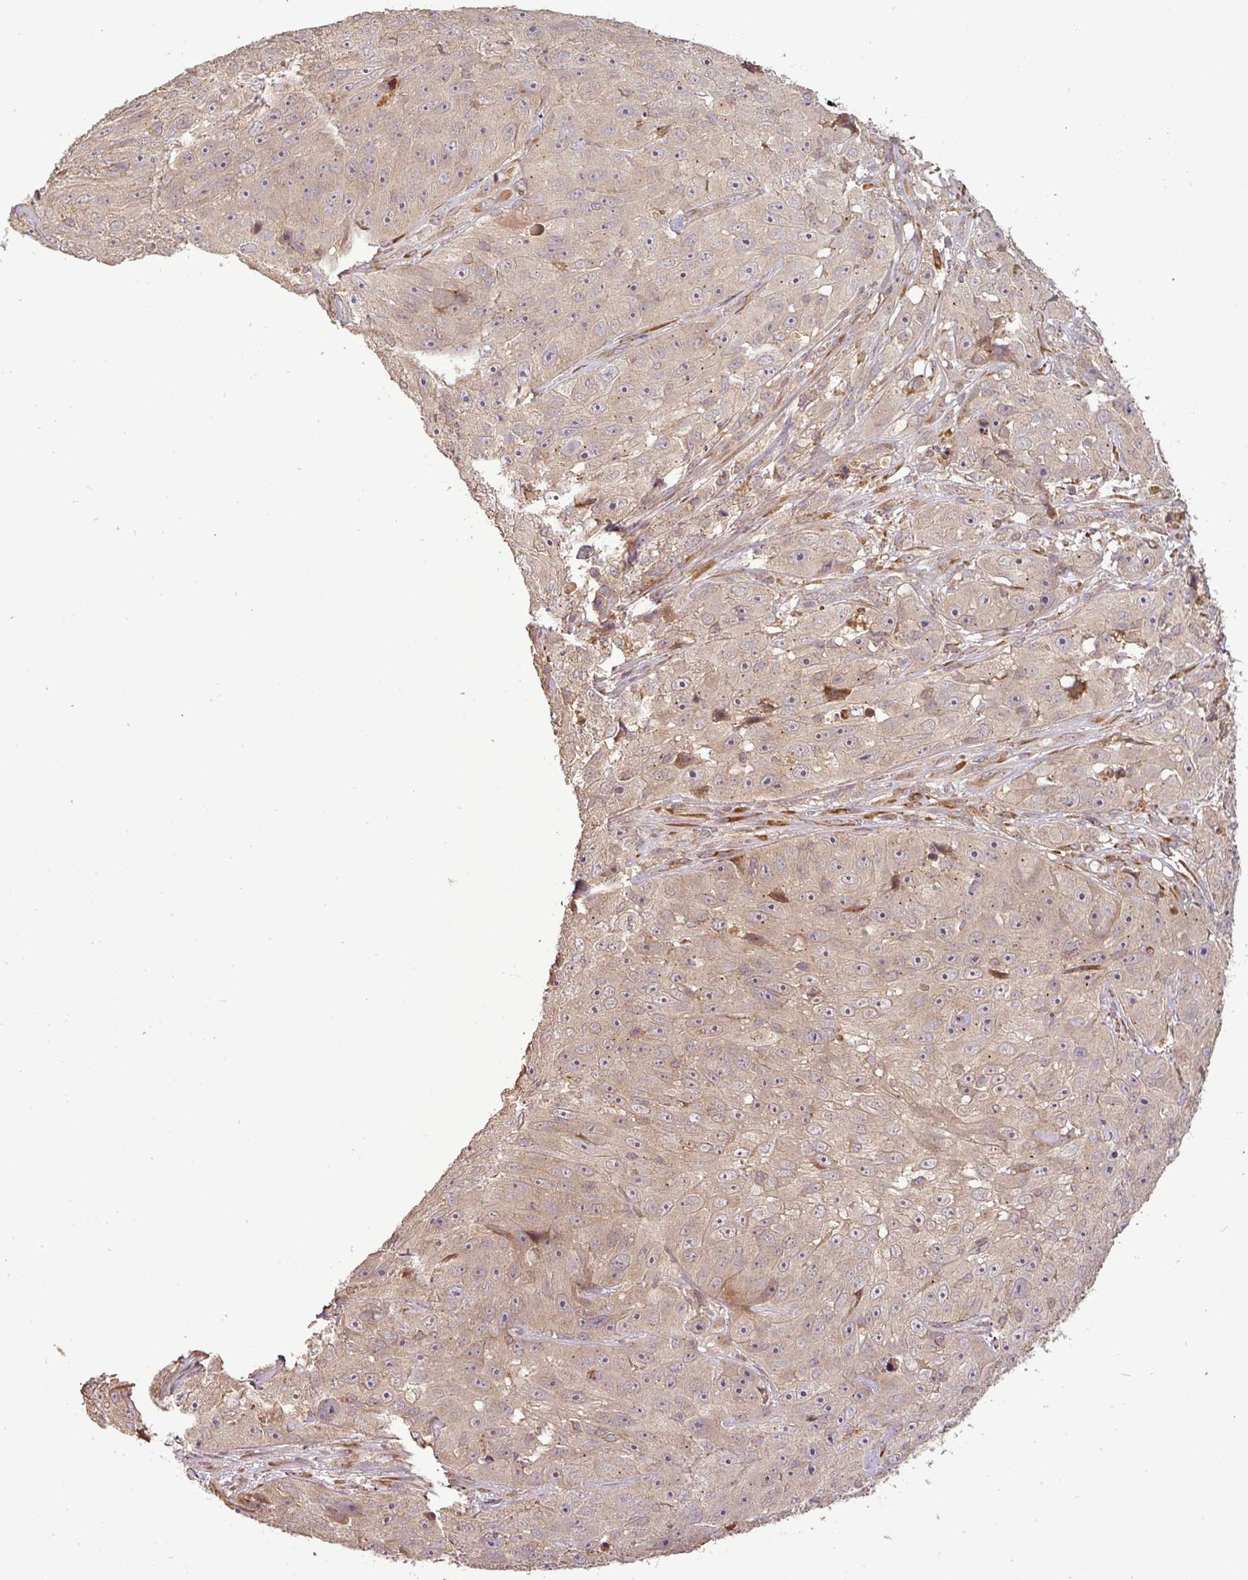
{"staining": {"intensity": "weak", "quantity": ">75%", "location": "cytoplasmic/membranous,nuclear"}, "tissue": "skin cancer", "cell_type": "Tumor cells", "image_type": "cancer", "snomed": [{"axis": "morphology", "description": "Squamous cell carcinoma, NOS"}, {"axis": "topography", "description": "Skin"}], "caption": "A photomicrograph of human squamous cell carcinoma (skin) stained for a protein displays weak cytoplasmic/membranous and nuclear brown staining in tumor cells.", "gene": "FAIM", "patient": {"sex": "female", "age": 87}}